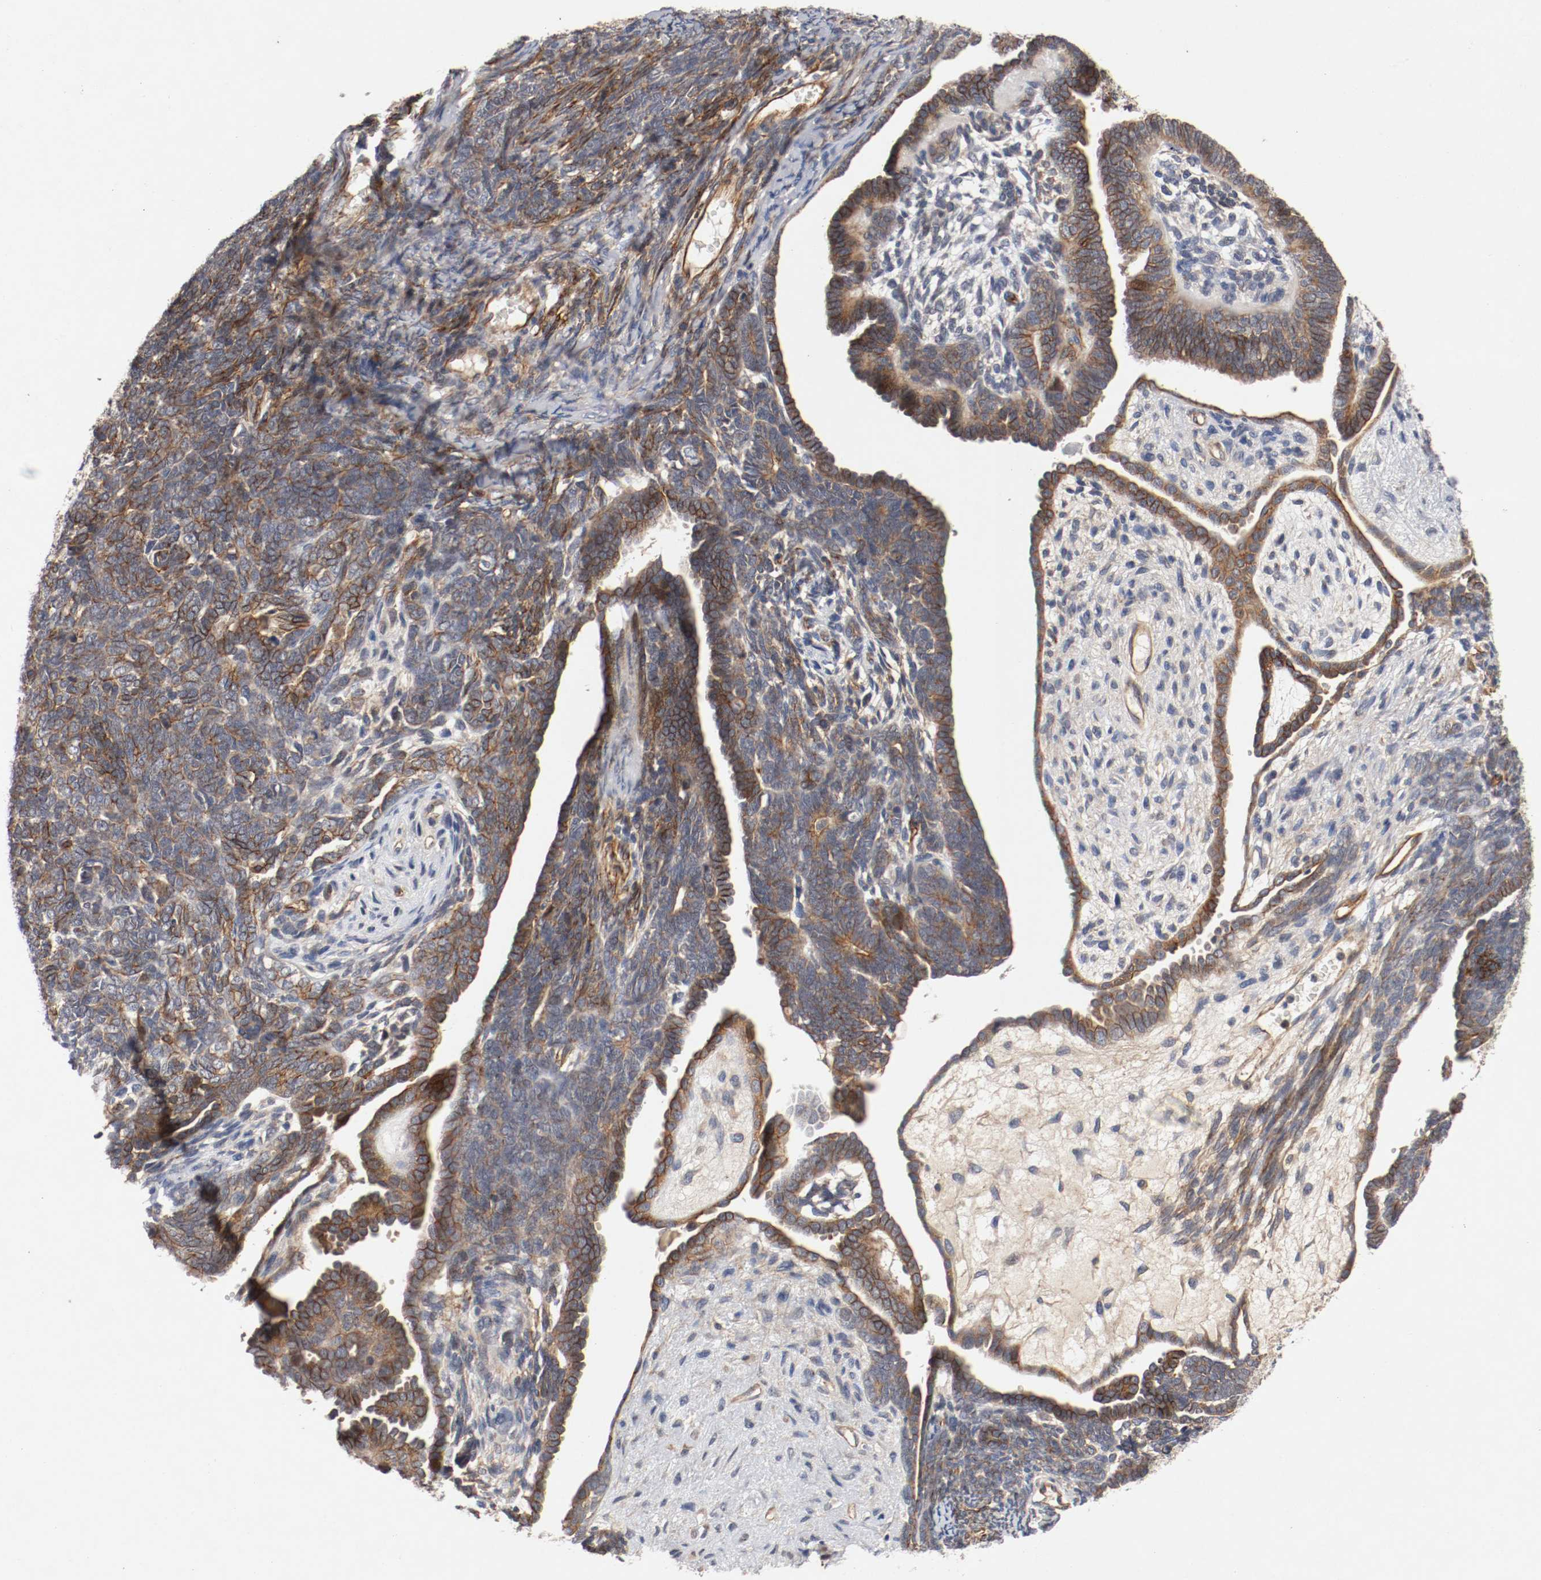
{"staining": {"intensity": "moderate", "quantity": ">75%", "location": "cytoplasmic/membranous"}, "tissue": "endometrial cancer", "cell_type": "Tumor cells", "image_type": "cancer", "snomed": [{"axis": "morphology", "description": "Neoplasm, malignant, NOS"}, {"axis": "topography", "description": "Endometrium"}], "caption": "Neoplasm (malignant) (endometrial) stained with a protein marker demonstrates moderate staining in tumor cells.", "gene": "TYK2", "patient": {"sex": "female", "age": 74}}